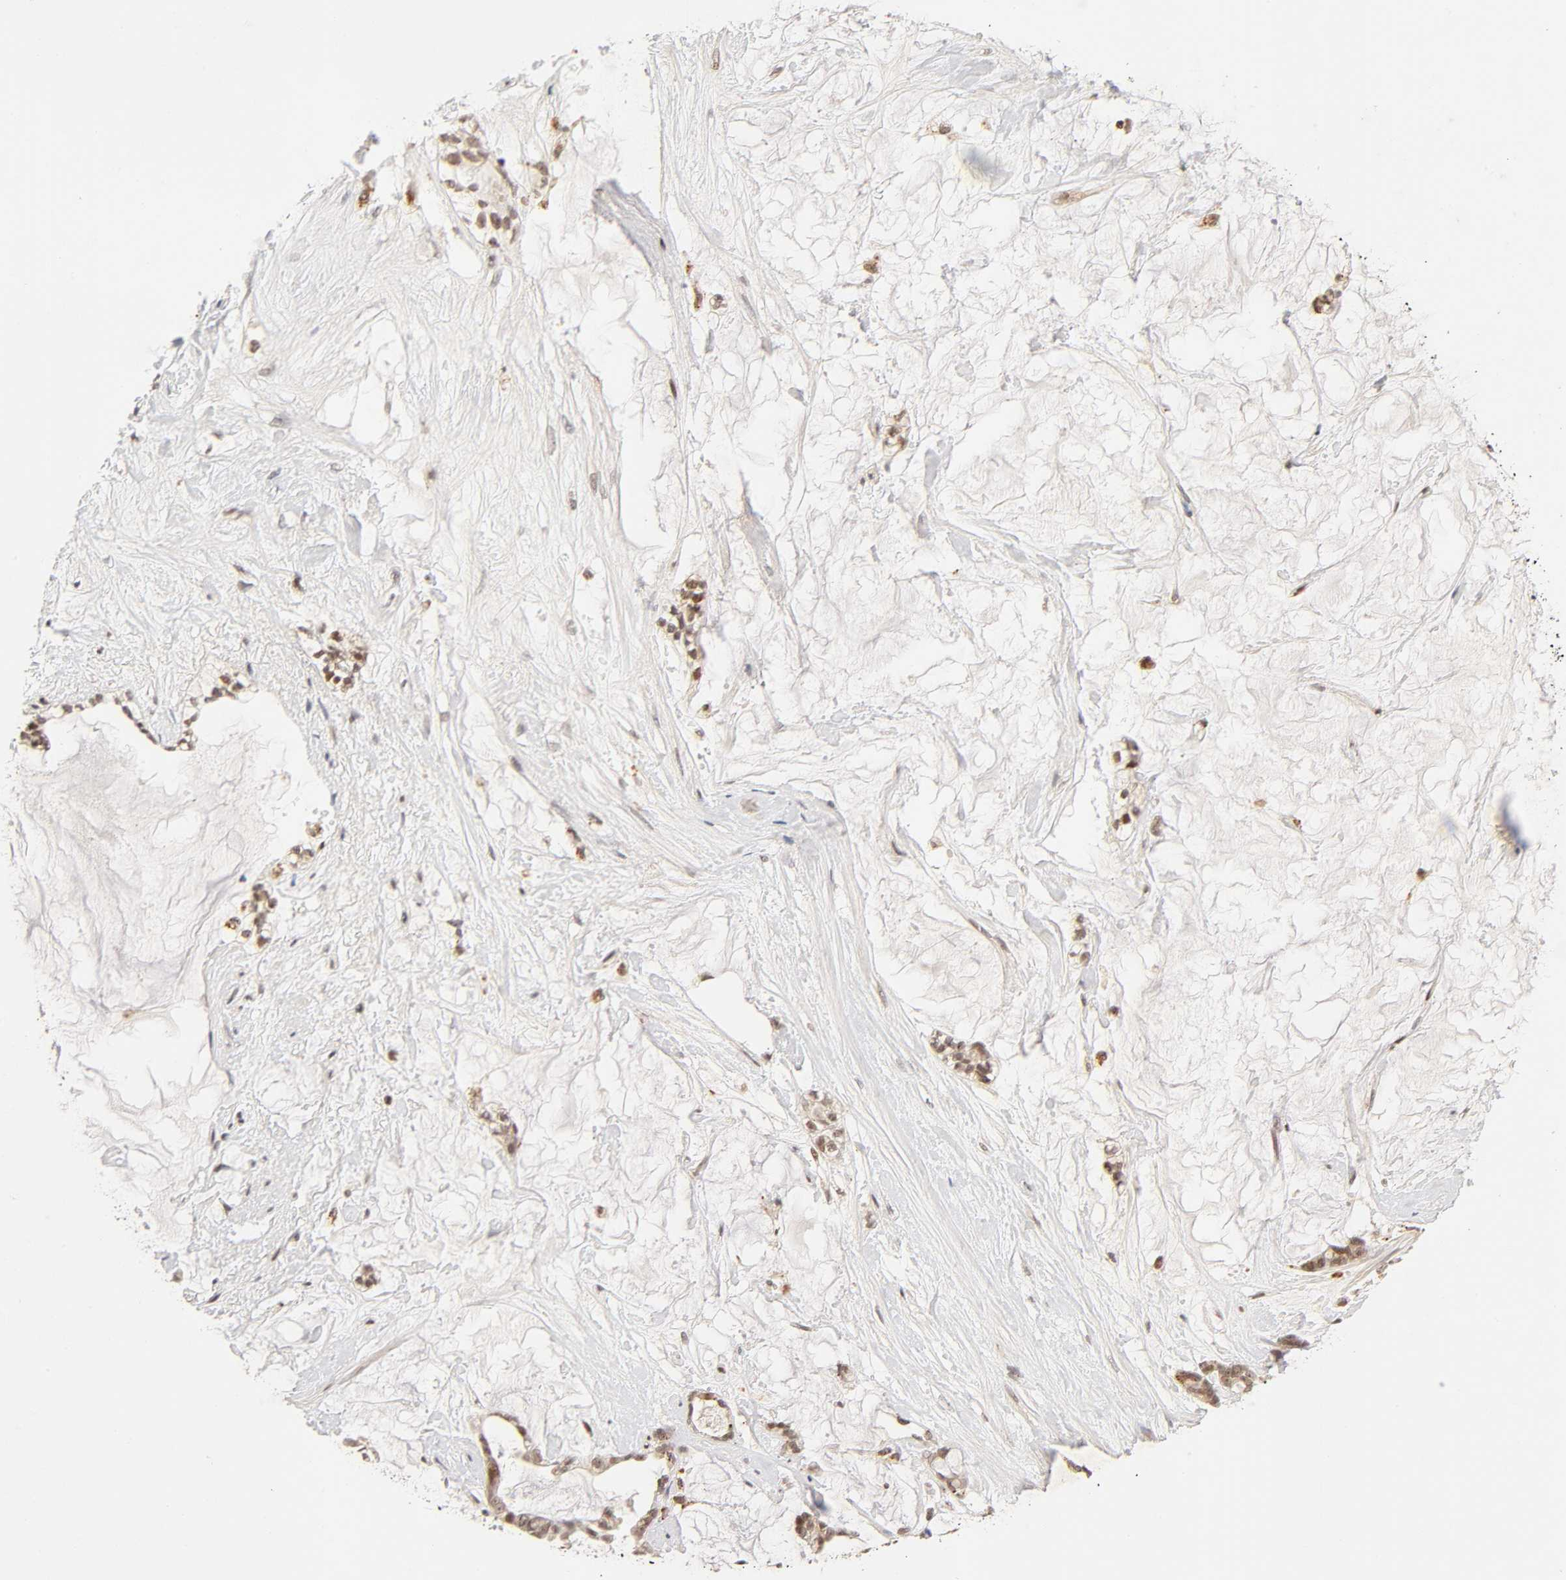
{"staining": {"intensity": "weak", "quantity": "25%-75%", "location": "cytoplasmic/membranous,nuclear"}, "tissue": "pancreatic cancer", "cell_type": "Tumor cells", "image_type": "cancer", "snomed": [{"axis": "morphology", "description": "Adenocarcinoma, NOS"}, {"axis": "topography", "description": "Pancreas"}], "caption": "Tumor cells demonstrate low levels of weak cytoplasmic/membranous and nuclear staining in approximately 25%-75% of cells in human pancreatic cancer.", "gene": "TAF10", "patient": {"sex": "female", "age": 73}}